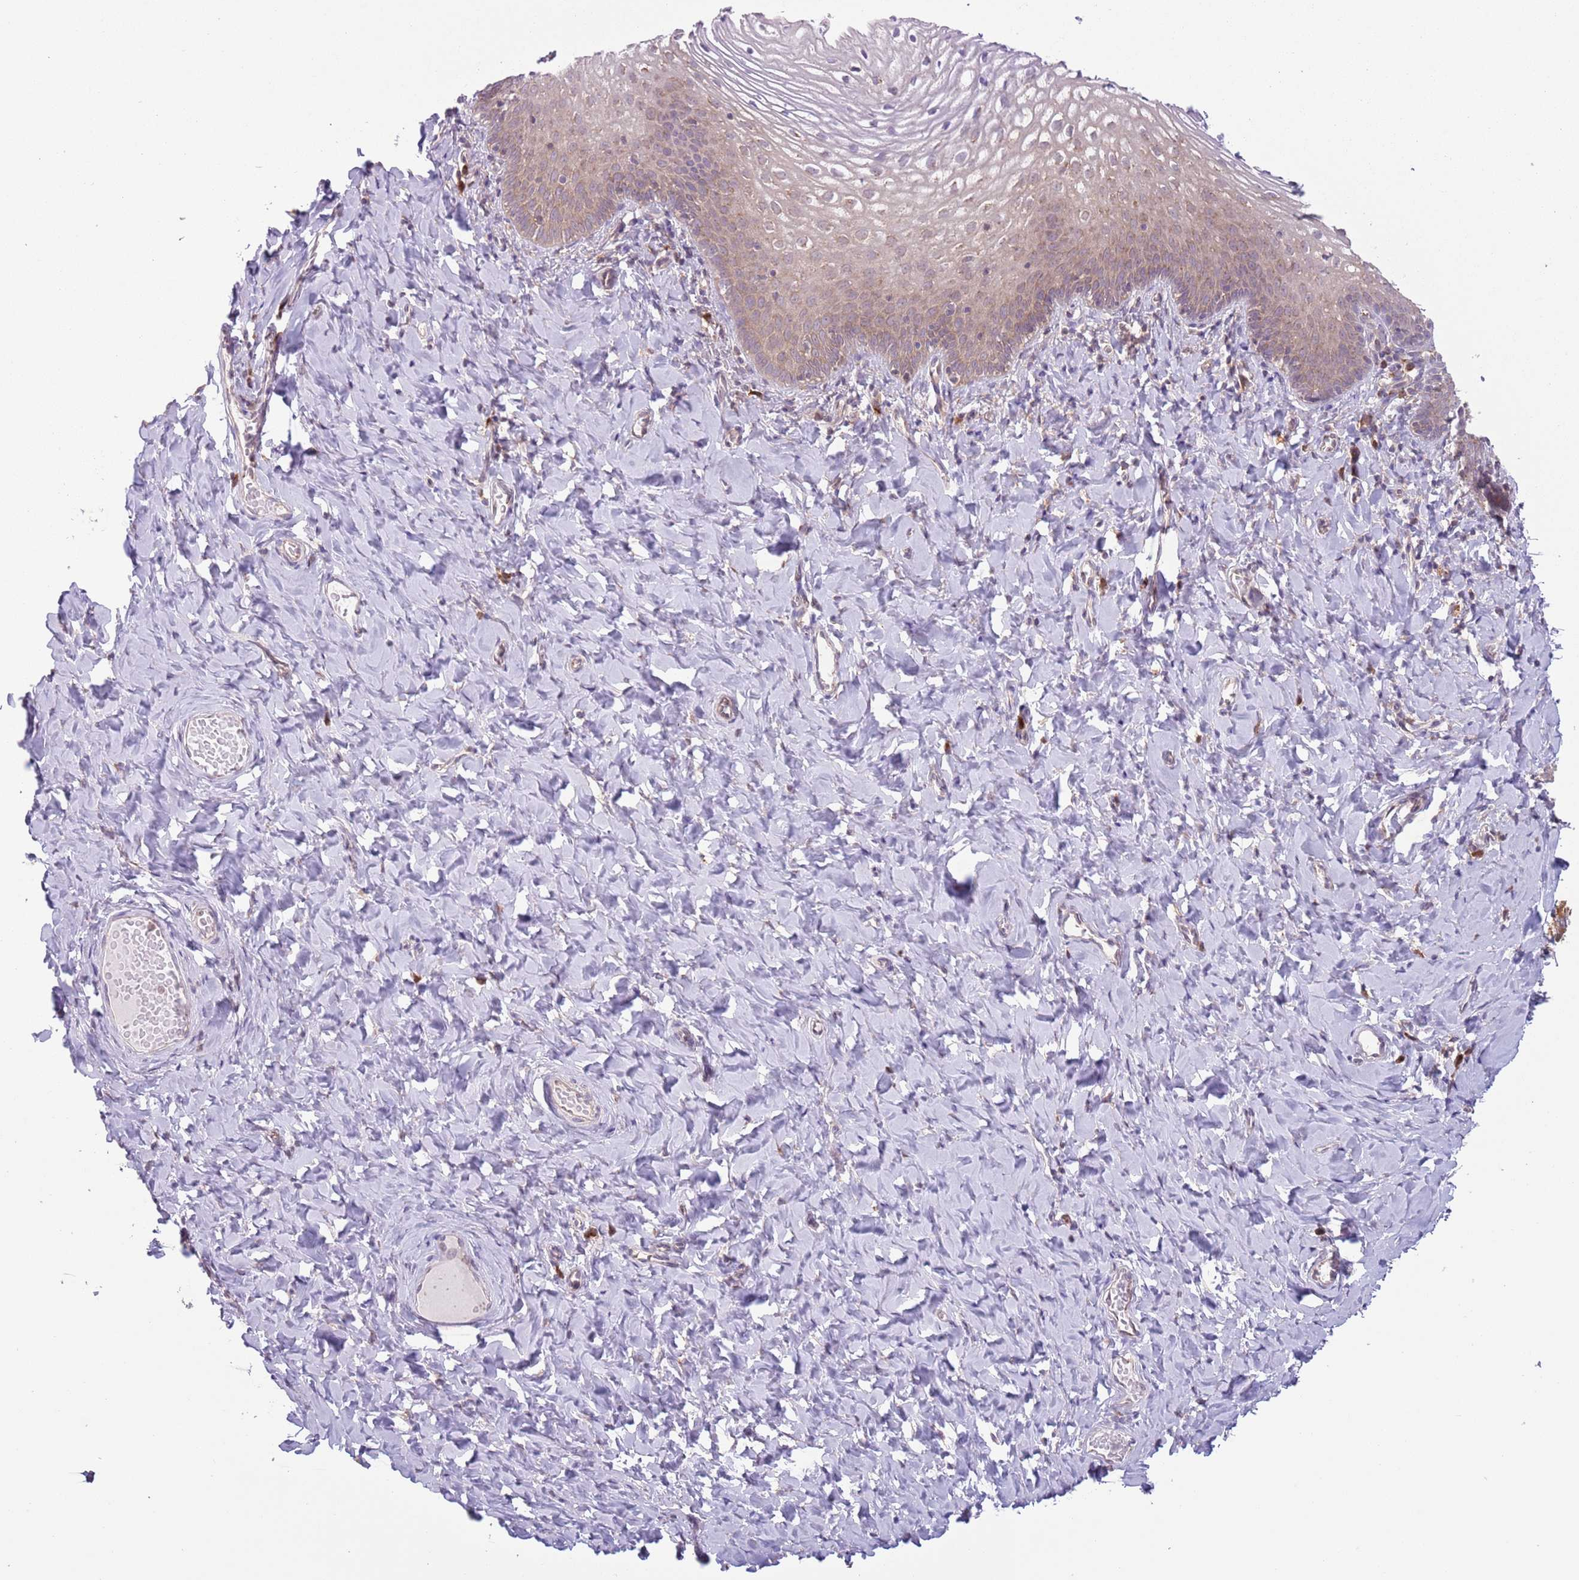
{"staining": {"intensity": "moderate", "quantity": "25%-75%", "location": "cytoplasmic/membranous"}, "tissue": "vagina", "cell_type": "Squamous epithelial cells", "image_type": "normal", "snomed": [{"axis": "morphology", "description": "Normal tissue, NOS"}, {"axis": "topography", "description": "Vagina"}], "caption": "Moderate cytoplasmic/membranous positivity is seen in approximately 25%-75% of squamous epithelial cells in unremarkable vagina.", "gene": "COPE", "patient": {"sex": "female", "age": 60}}